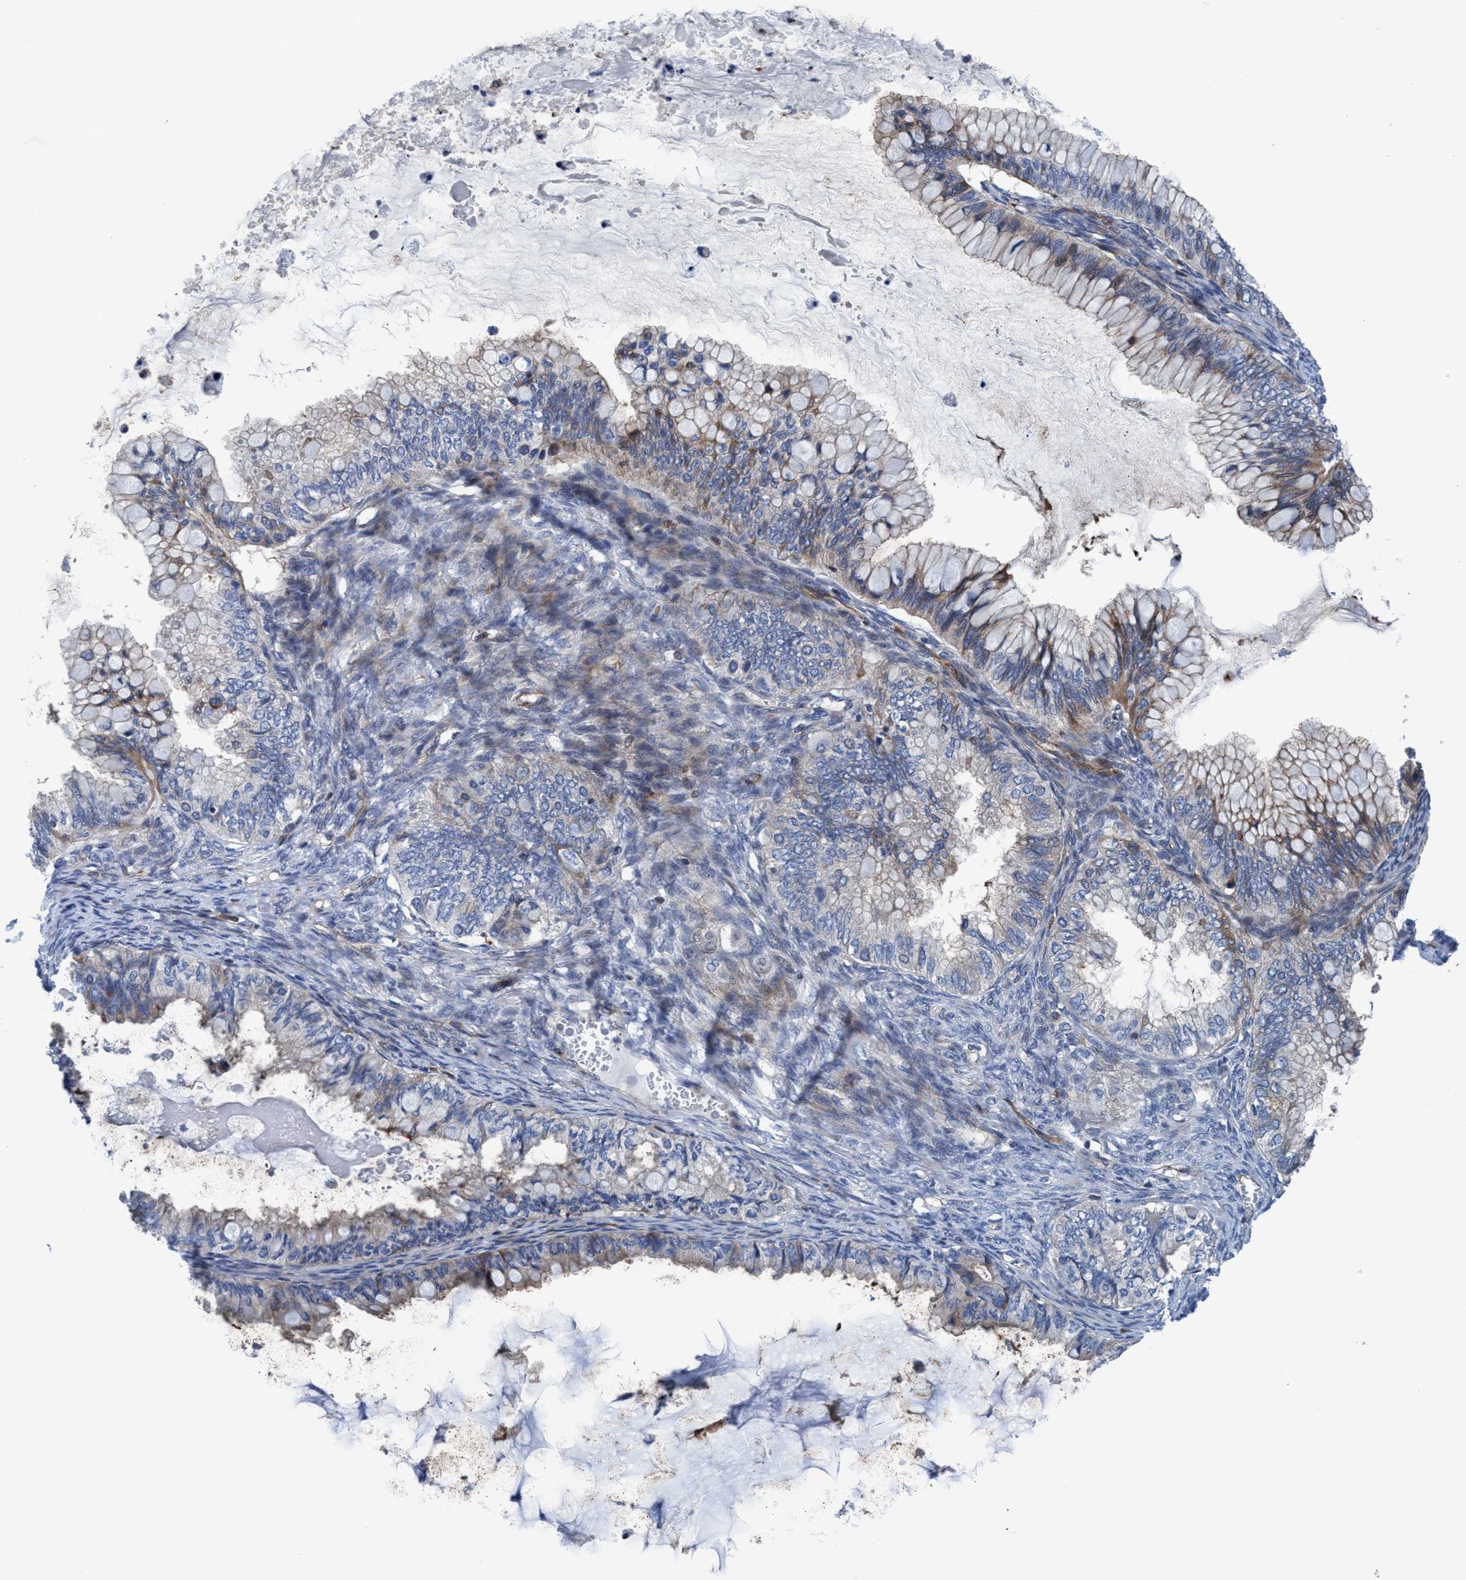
{"staining": {"intensity": "weak", "quantity": "<25%", "location": "cytoplasmic/membranous"}, "tissue": "ovarian cancer", "cell_type": "Tumor cells", "image_type": "cancer", "snomed": [{"axis": "morphology", "description": "Cystadenocarcinoma, mucinous, NOS"}, {"axis": "topography", "description": "Ovary"}], "caption": "Tumor cells are negative for brown protein staining in ovarian cancer.", "gene": "NMT1", "patient": {"sex": "female", "age": 80}}